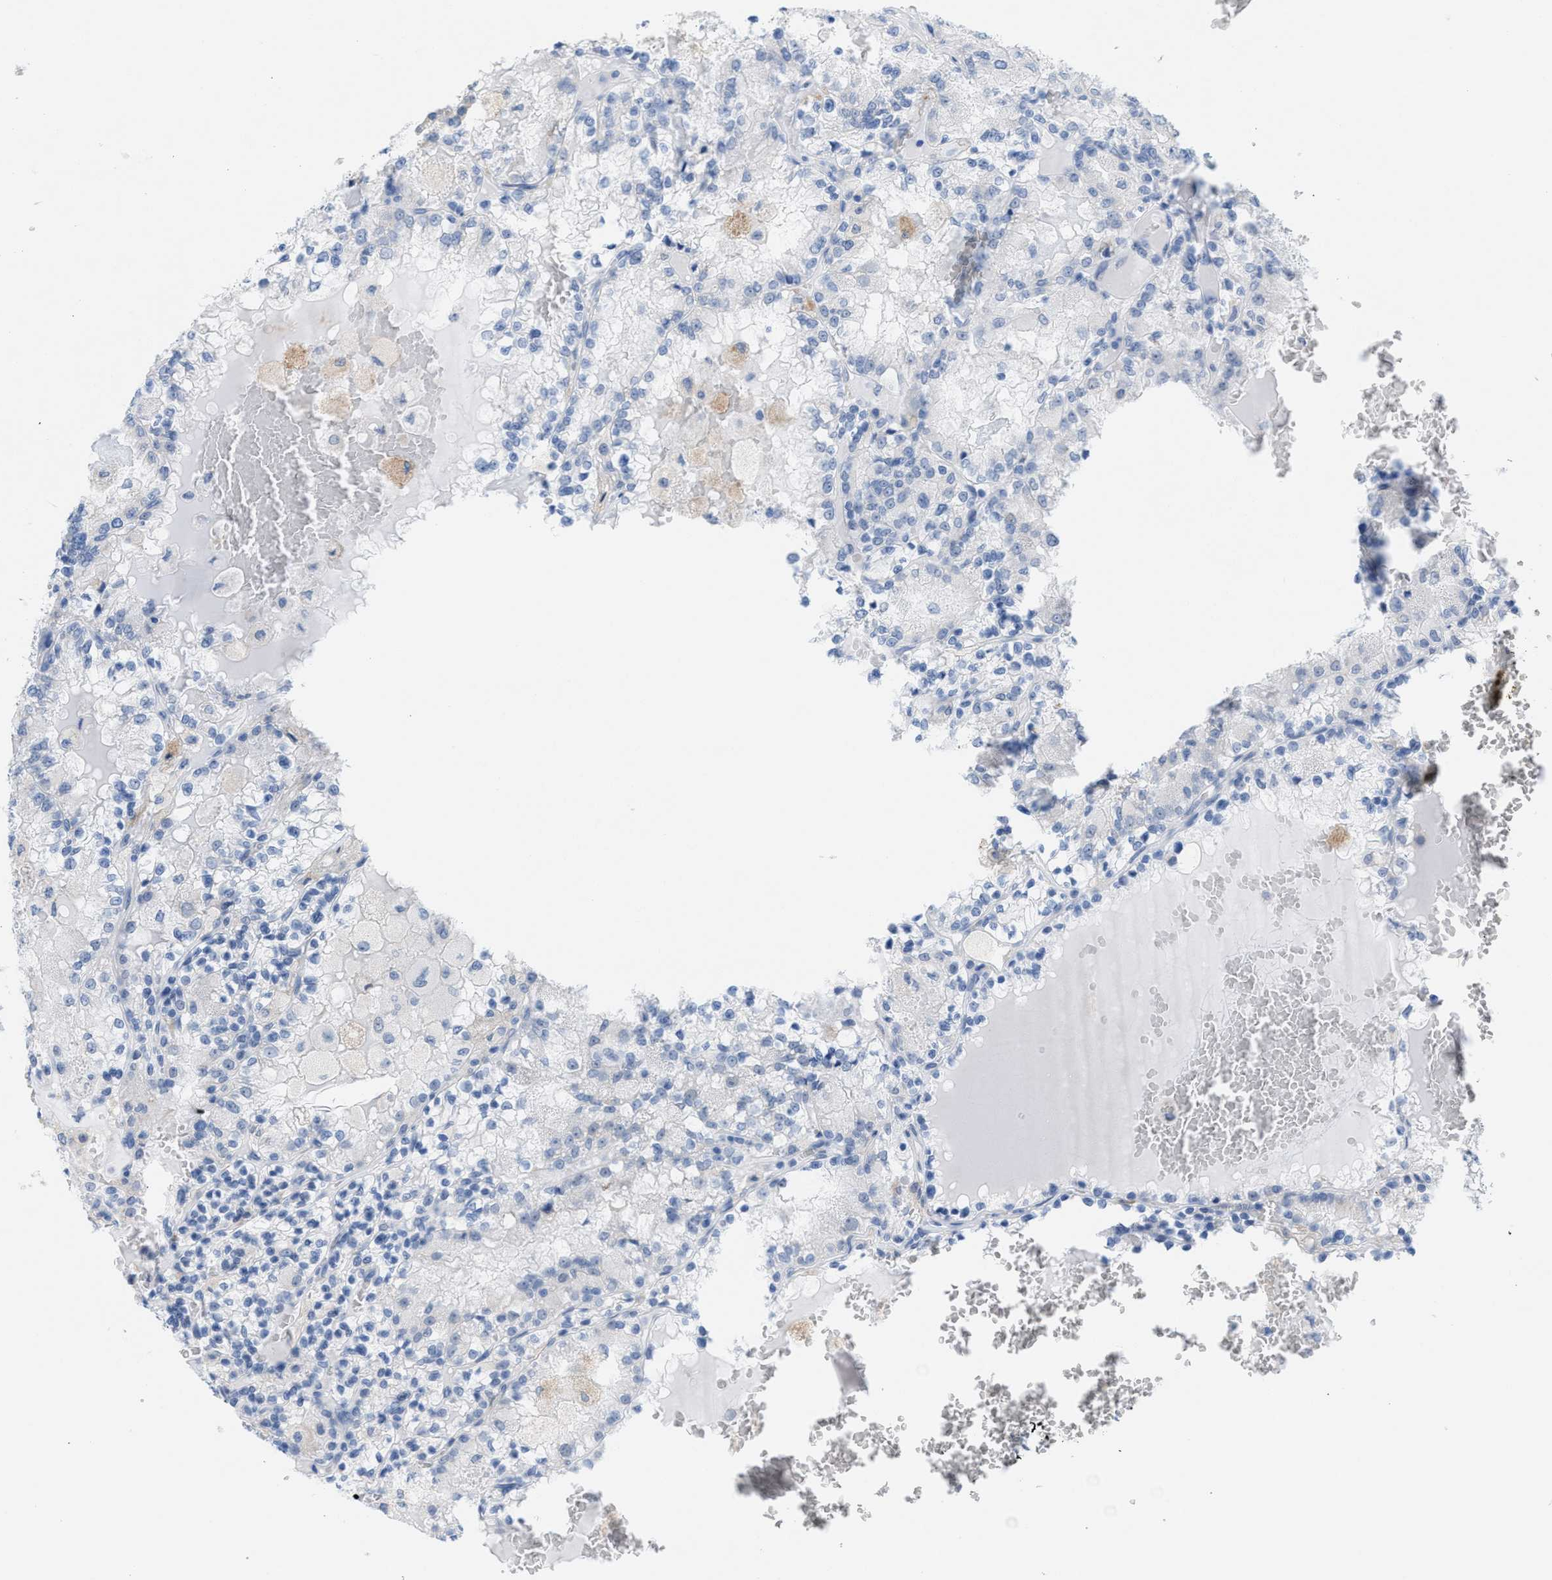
{"staining": {"intensity": "negative", "quantity": "none", "location": "none"}, "tissue": "renal cancer", "cell_type": "Tumor cells", "image_type": "cancer", "snomed": [{"axis": "morphology", "description": "Adenocarcinoma, NOS"}, {"axis": "topography", "description": "Kidney"}], "caption": "Immunohistochemistry (IHC) of human renal cancer (adenocarcinoma) exhibits no expression in tumor cells.", "gene": "KIFC3", "patient": {"sex": "female", "age": 56}}